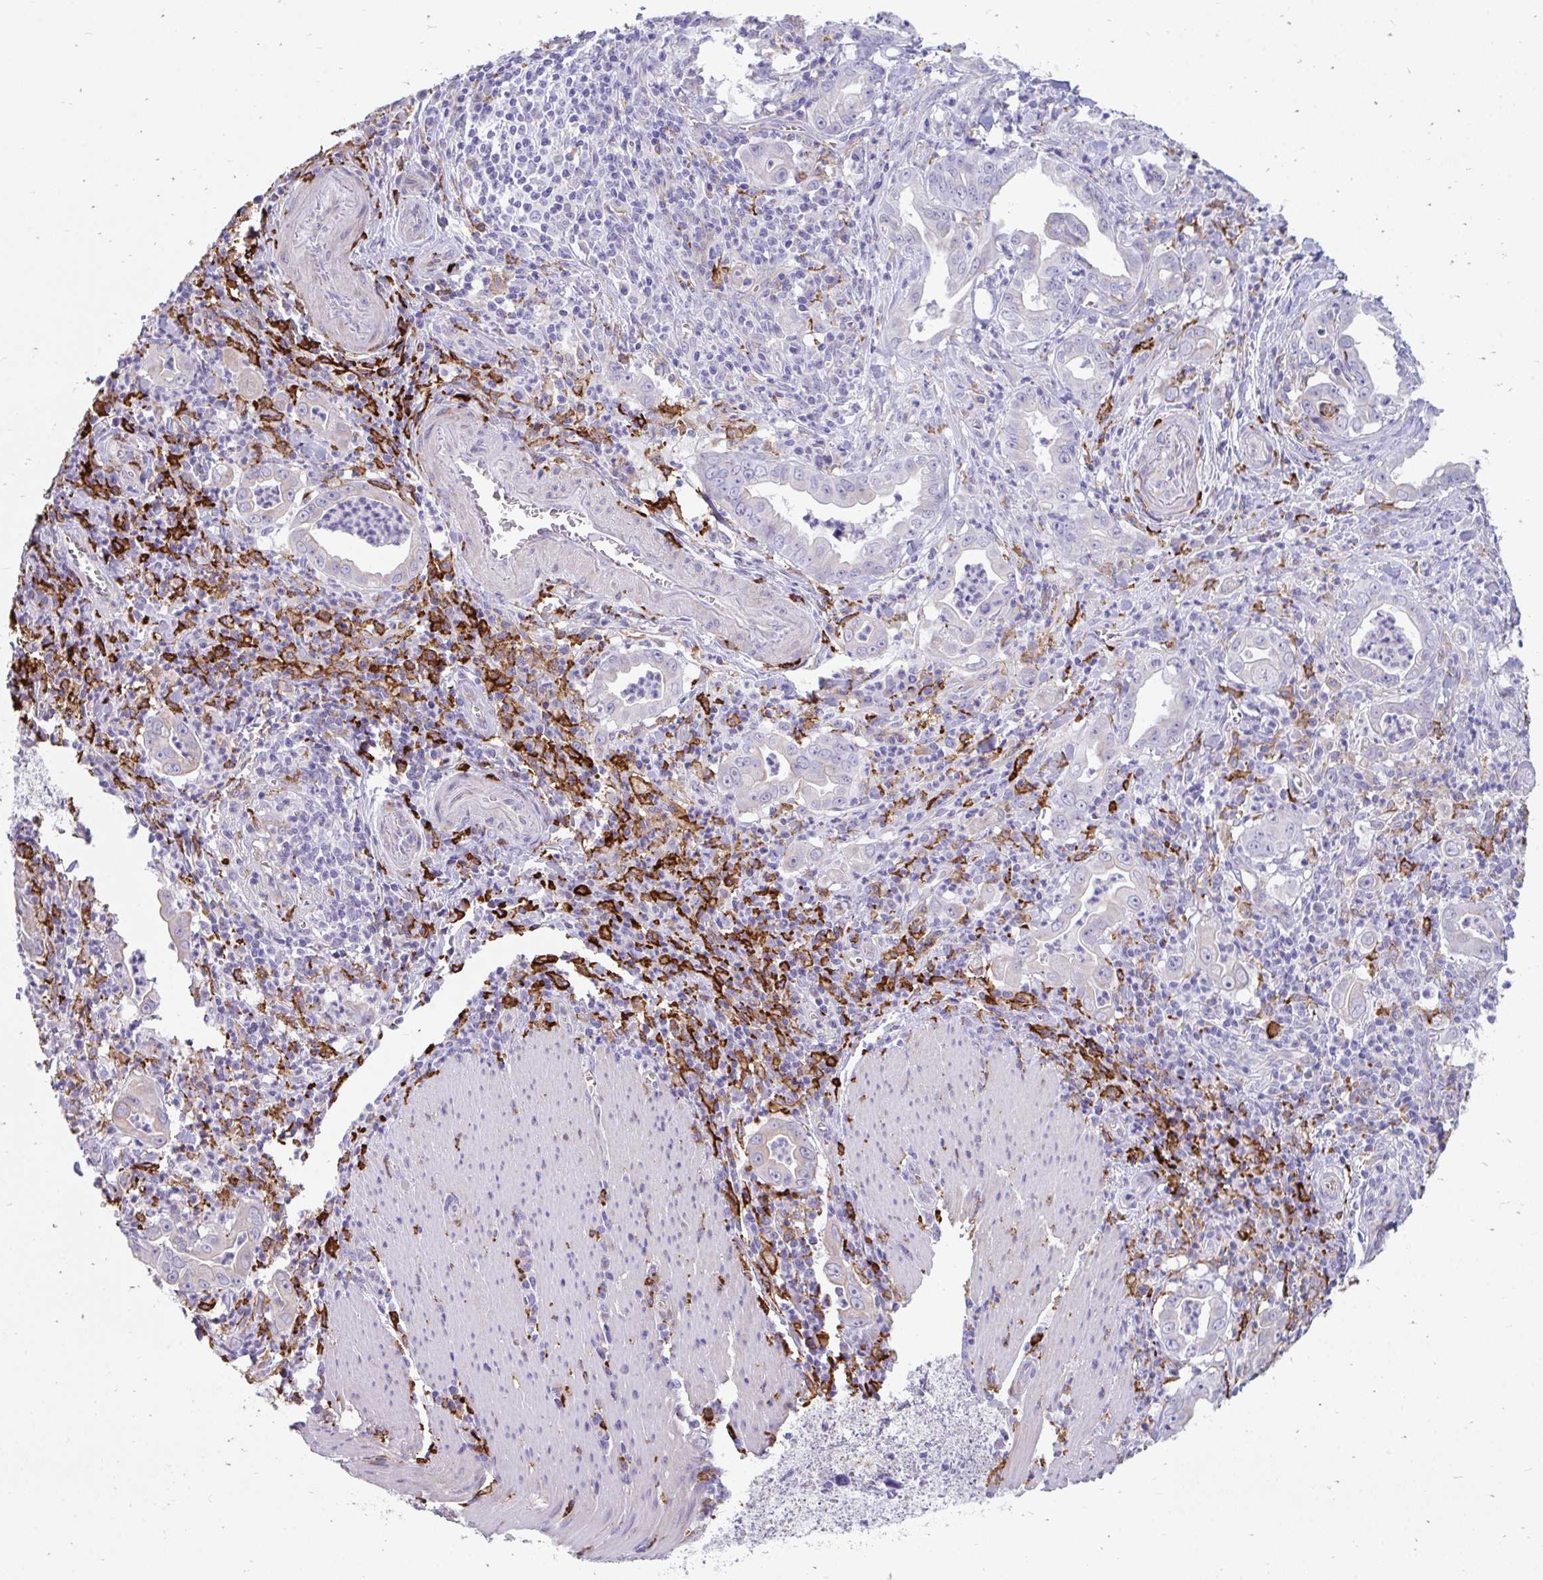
{"staining": {"intensity": "negative", "quantity": "none", "location": "none"}, "tissue": "stomach cancer", "cell_type": "Tumor cells", "image_type": "cancer", "snomed": [{"axis": "morphology", "description": "Adenocarcinoma, NOS"}, {"axis": "topography", "description": "Stomach, upper"}], "caption": "DAB (3,3'-diaminobenzidine) immunohistochemical staining of adenocarcinoma (stomach) exhibits no significant staining in tumor cells.", "gene": "CD163", "patient": {"sex": "female", "age": 79}}